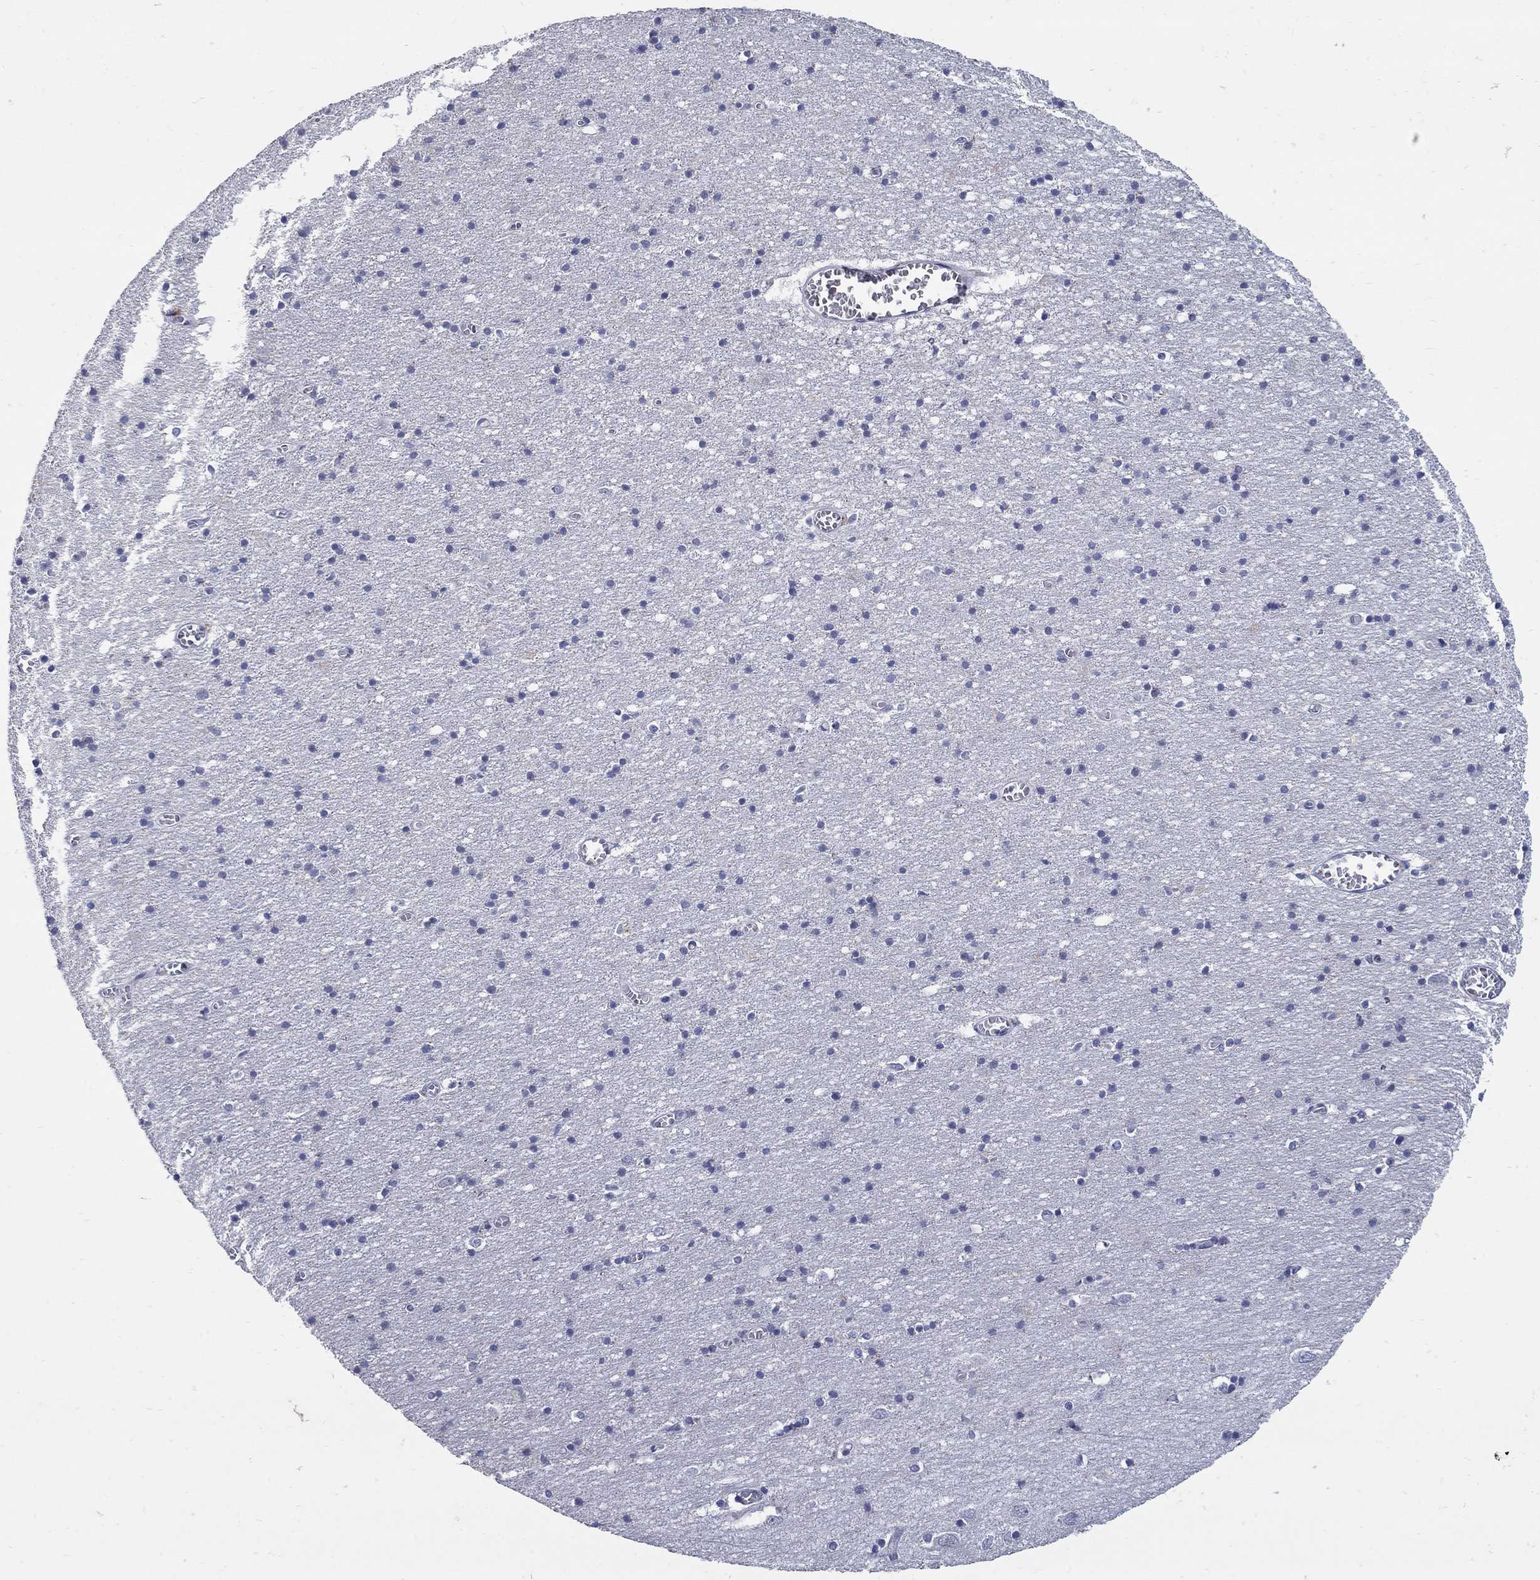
{"staining": {"intensity": "negative", "quantity": "none", "location": "none"}, "tissue": "cerebral cortex", "cell_type": "Endothelial cells", "image_type": "normal", "snomed": [{"axis": "morphology", "description": "Normal tissue, NOS"}, {"axis": "topography", "description": "Cerebral cortex"}], "caption": "DAB immunohistochemical staining of normal cerebral cortex reveals no significant expression in endothelial cells.", "gene": "CETN1", "patient": {"sex": "male", "age": 70}}